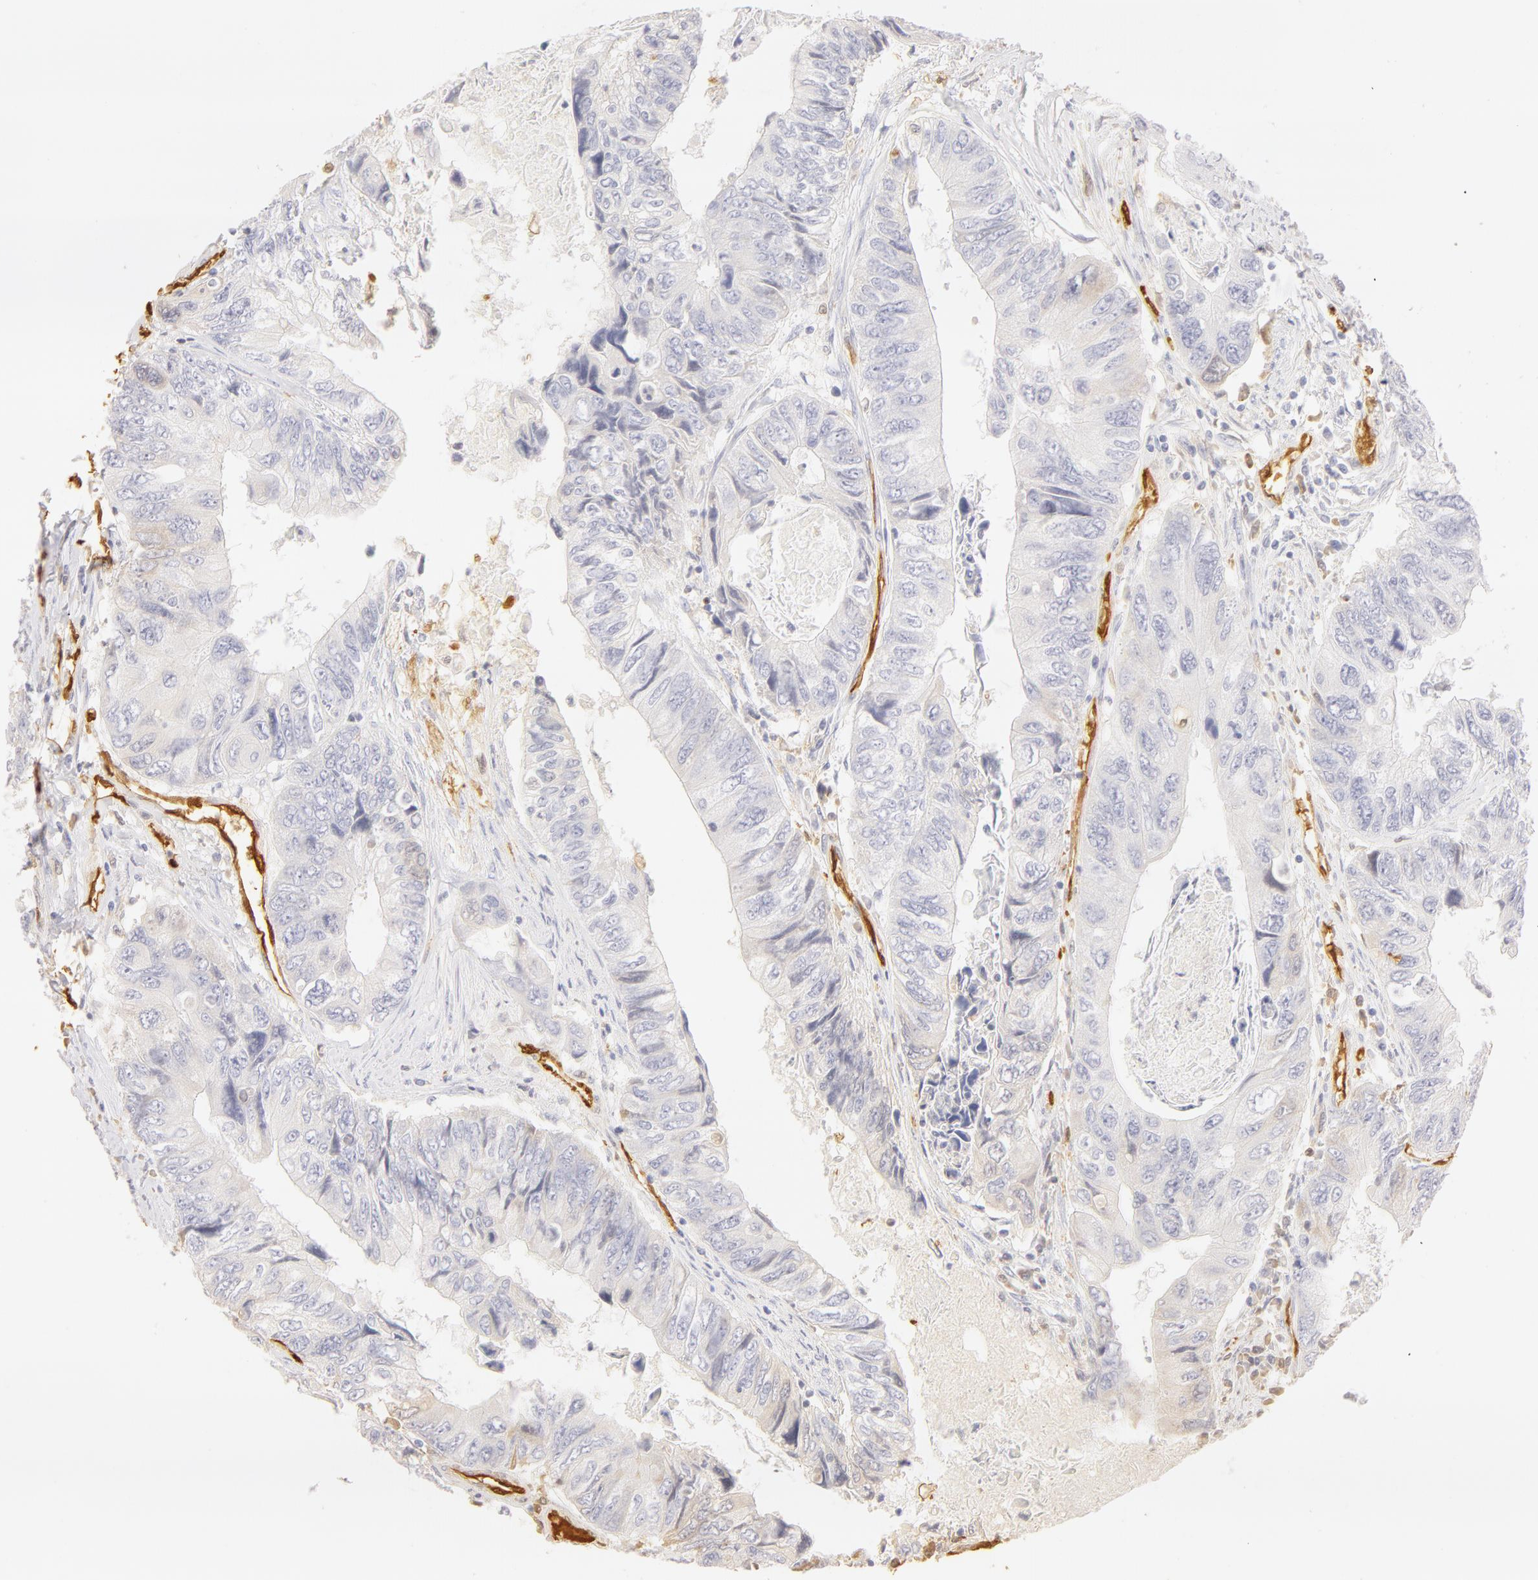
{"staining": {"intensity": "negative", "quantity": "none", "location": "none"}, "tissue": "colorectal cancer", "cell_type": "Tumor cells", "image_type": "cancer", "snomed": [{"axis": "morphology", "description": "Adenocarcinoma, NOS"}, {"axis": "topography", "description": "Rectum"}], "caption": "High power microscopy photomicrograph of an immunohistochemistry (IHC) photomicrograph of colorectal cancer (adenocarcinoma), revealing no significant staining in tumor cells.", "gene": "CA2", "patient": {"sex": "female", "age": 82}}